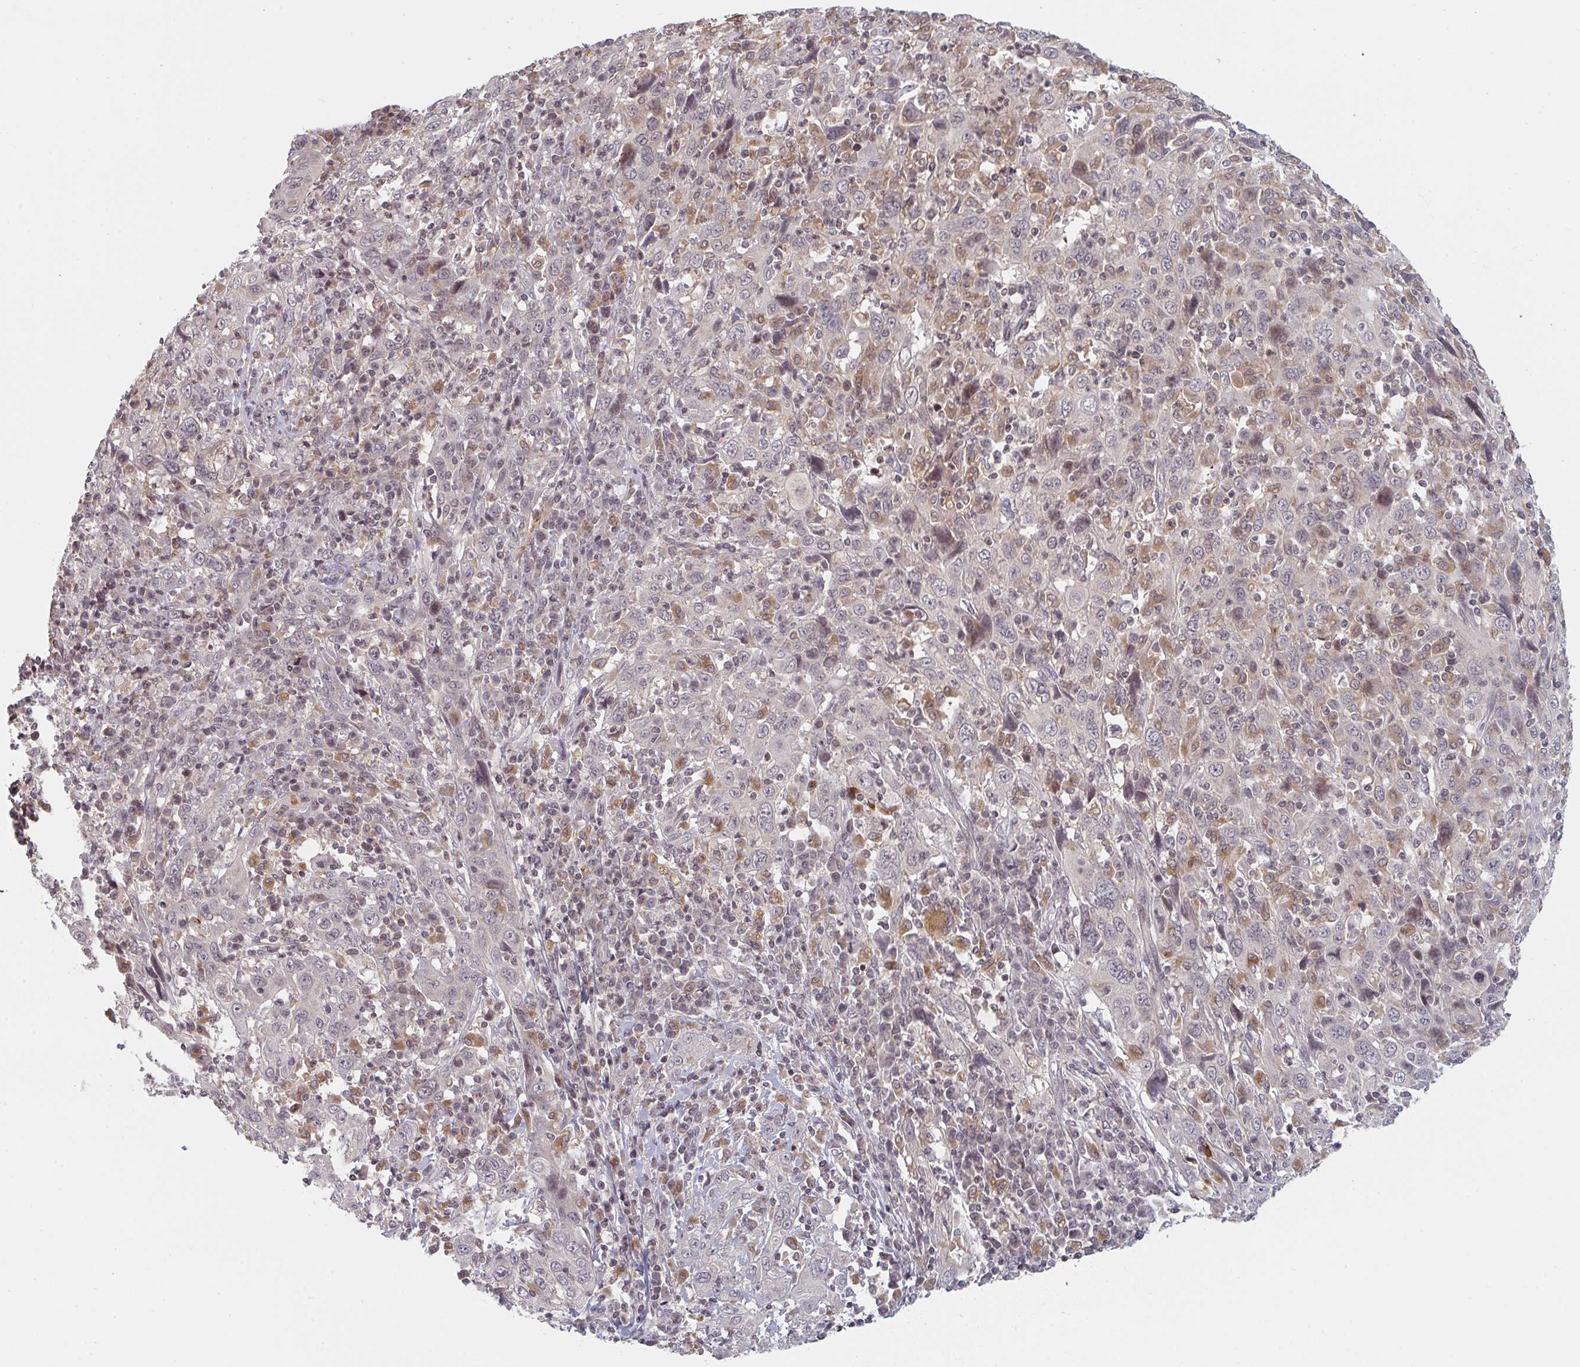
{"staining": {"intensity": "negative", "quantity": "none", "location": "none"}, "tissue": "cervical cancer", "cell_type": "Tumor cells", "image_type": "cancer", "snomed": [{"axis": "morphology", "description": "Squamous cell carcinoma, NOS"}, {"axis": "topography", "description": "Cervix"}], "caption": "DAB immunohistochemical staining of human cervical squamous cell carcinoma demonstrates no significant staining in tumor cells.", "gene": "DCST1", "patient": {"sex": "female", "age": 46}}